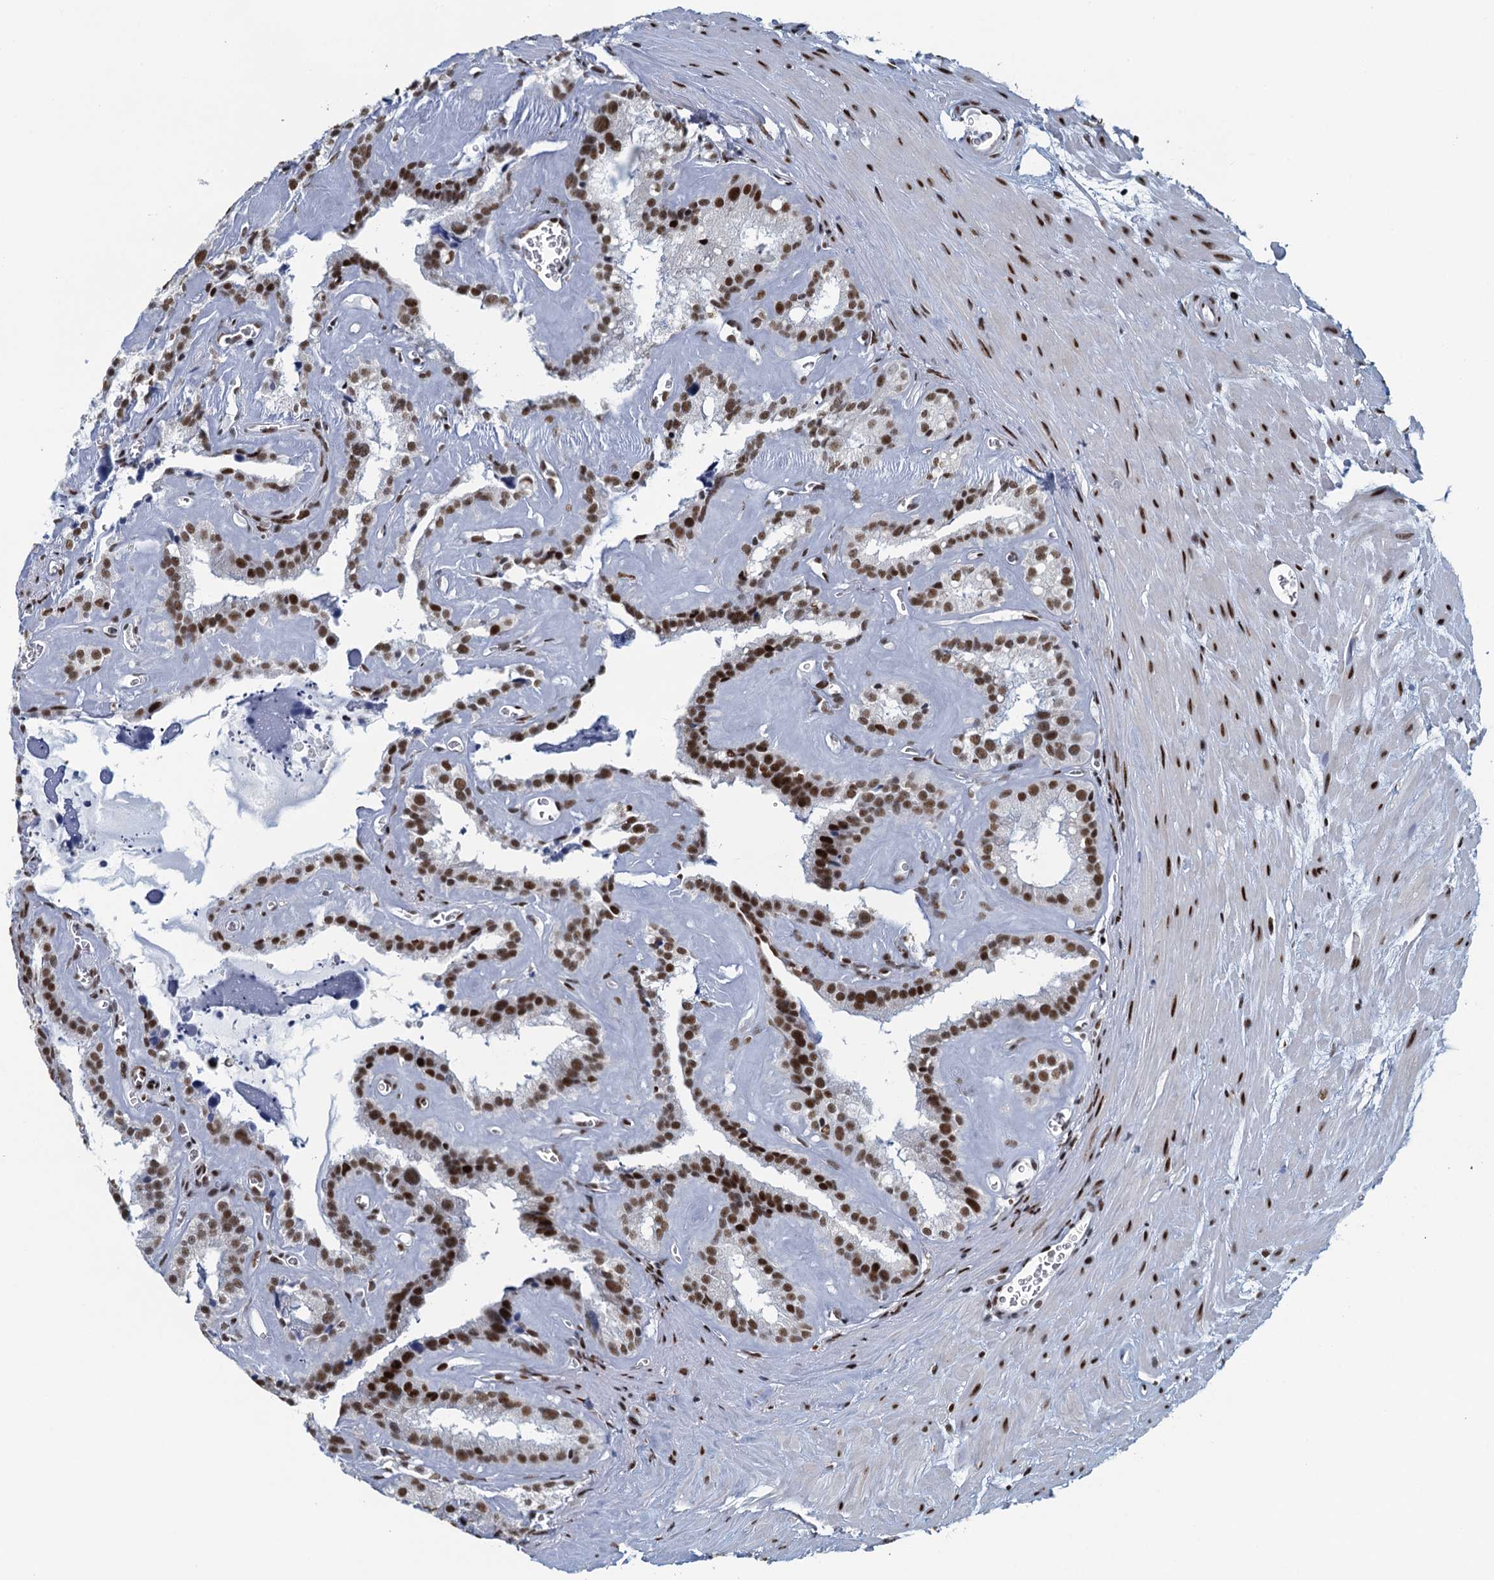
{"staining": {"intensity": "strong", "quantity": "25%-75%", "location": "nuclear"}, "tissue": "seminal vesicle", "cell_type": "Glandular cells", "image_type": "normal", "snomed": [{"axis": "morphology", "description": "Normal tissue, NOS"}, {"axis": "topography", "description": "Prostate"}, {"axis": "topography", "description": "Seminal veicle"}], "caption": "IHC of benign seminal vesicle reveals high levels of strong nuclear expression in about 25%-75% of glandular cells.", "gene": "TTLL9", "patient": {"sex": "male", "age": 59}}